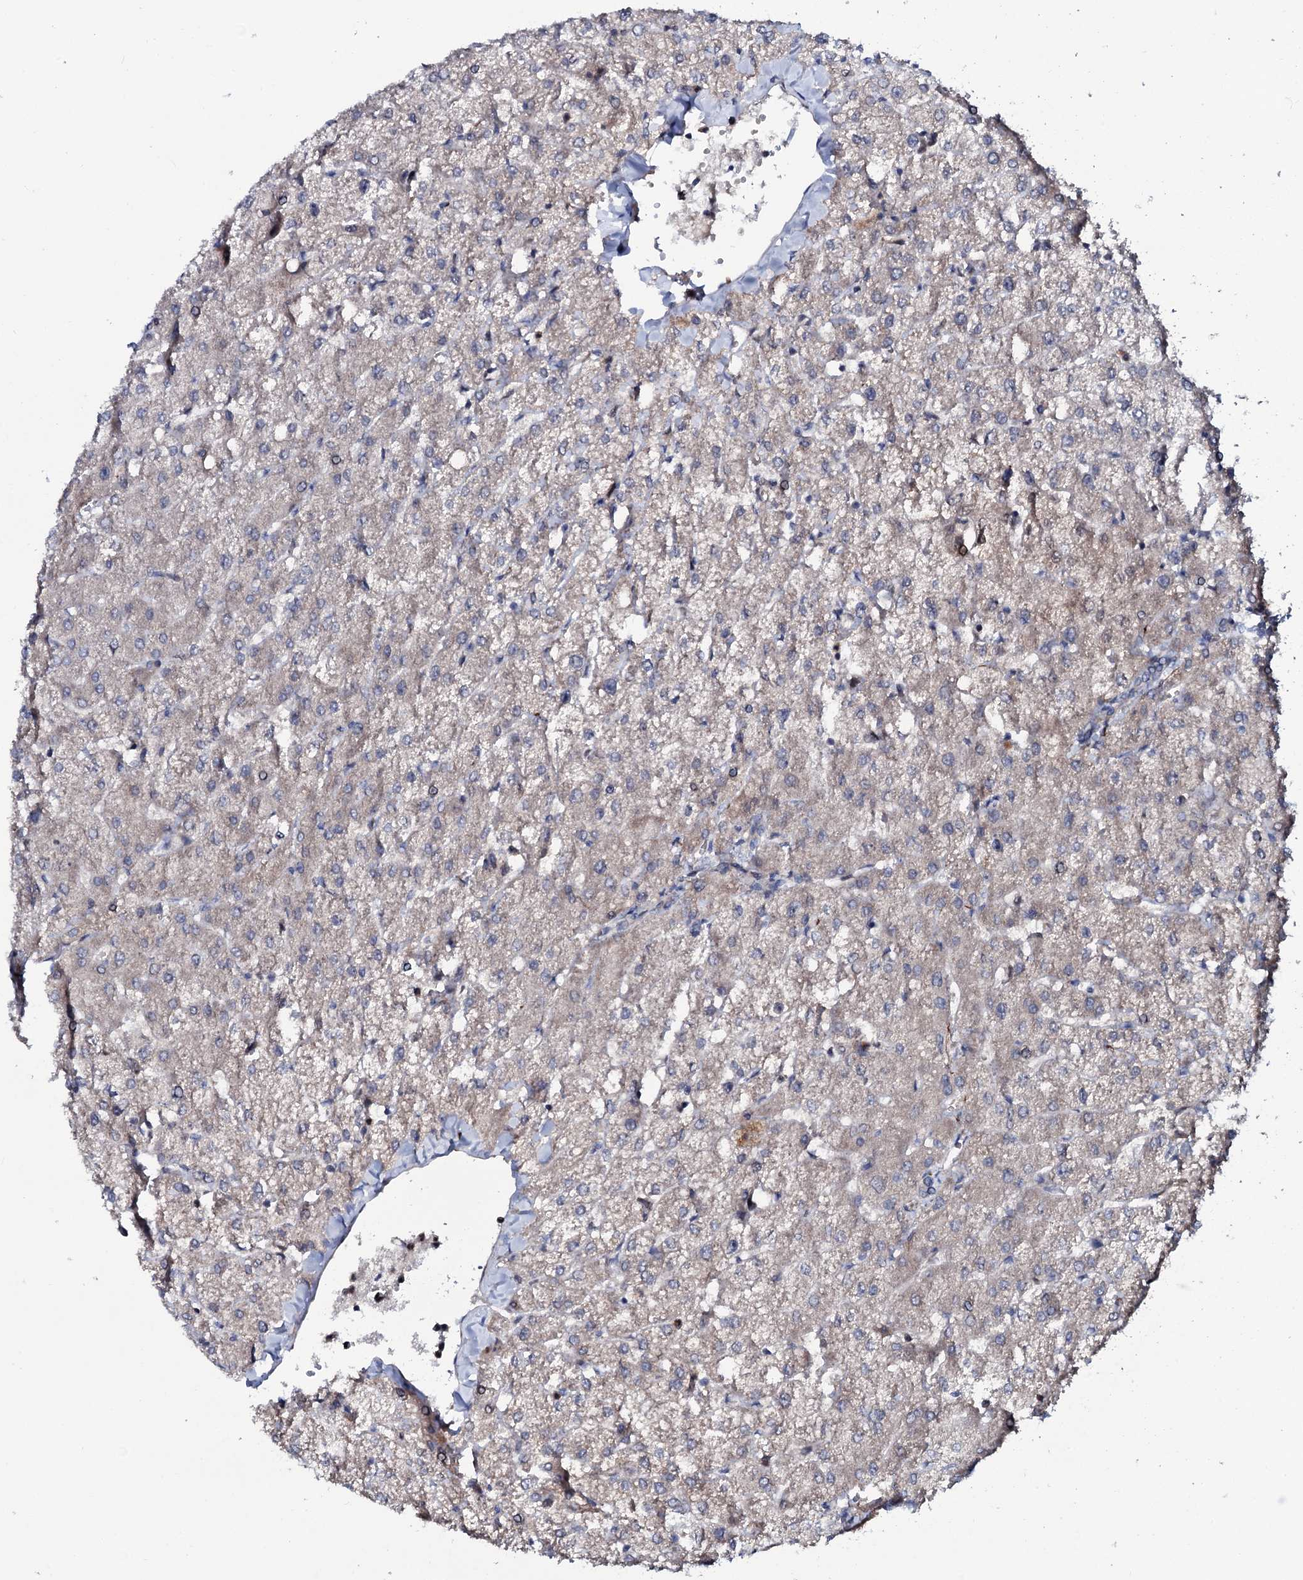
{"staining": {"intensity": "negative", "quantity": "none", "location": "none"}, "tissue": "liver", "cell_type": "Cholangiocytes", "image_type": "normal", "snomed": [{"axis": "morphology", "description": "Normal tissue, NOS"}, {"axis": "topography", "description": "Liver"}], "caption": "DAB (3,3'-diaminobenzidine) immunohistochemical staining of benign liver displays no significant staining in cholangiocytes. (Brightfield microscopy of DAB (3,3'-diaminobenzidine) immunohistochemistry (IHC) at high magnification).", "gene": "PPP1R3D", "patient": {"sex": "female", "age": 54}}